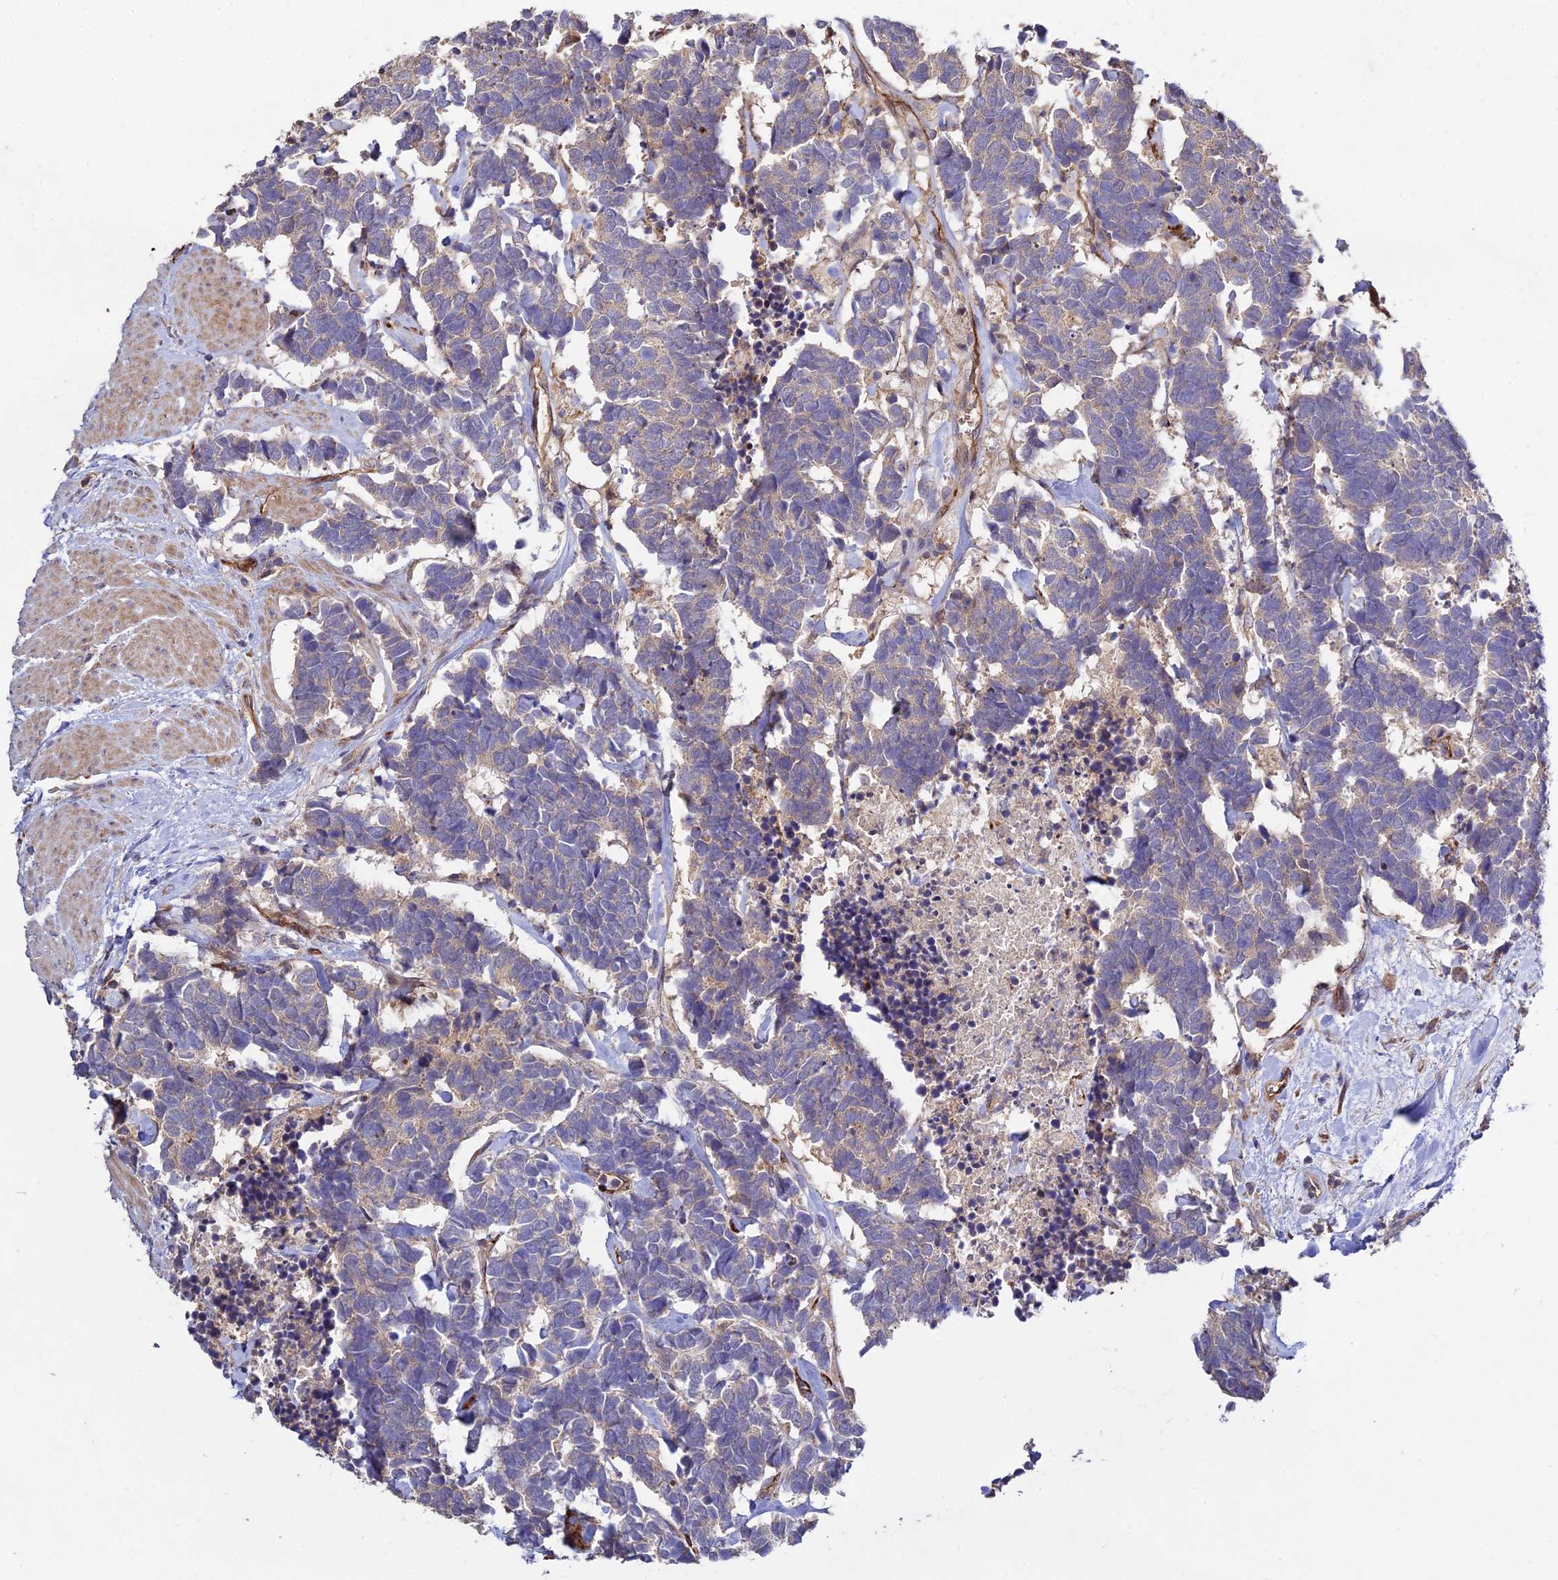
{"staining": {"intensity": "weak", "quantity": "25%-75%", "location": "cytoplasmic/membranous"}, "tissue": "carcinoid", "cell_type": "Tumor cells", "image_type": "cancer", "snomed": [{"axis": "morphology", "description": "Carcinoma, NOS"}, {"axis": "morphology", "description": "Carcinoid, malignant, NOS"}, {"axis": "topography", "description": "Urinary bladder"}], "caption": "Carcinoid stained with immunohistochemistry exhibits weak cytoplasmic/membranous staining in about 25%-75% of tumor cells.", "gene": "GRTP1", "patient": {"sex": "male", "age": 57}}